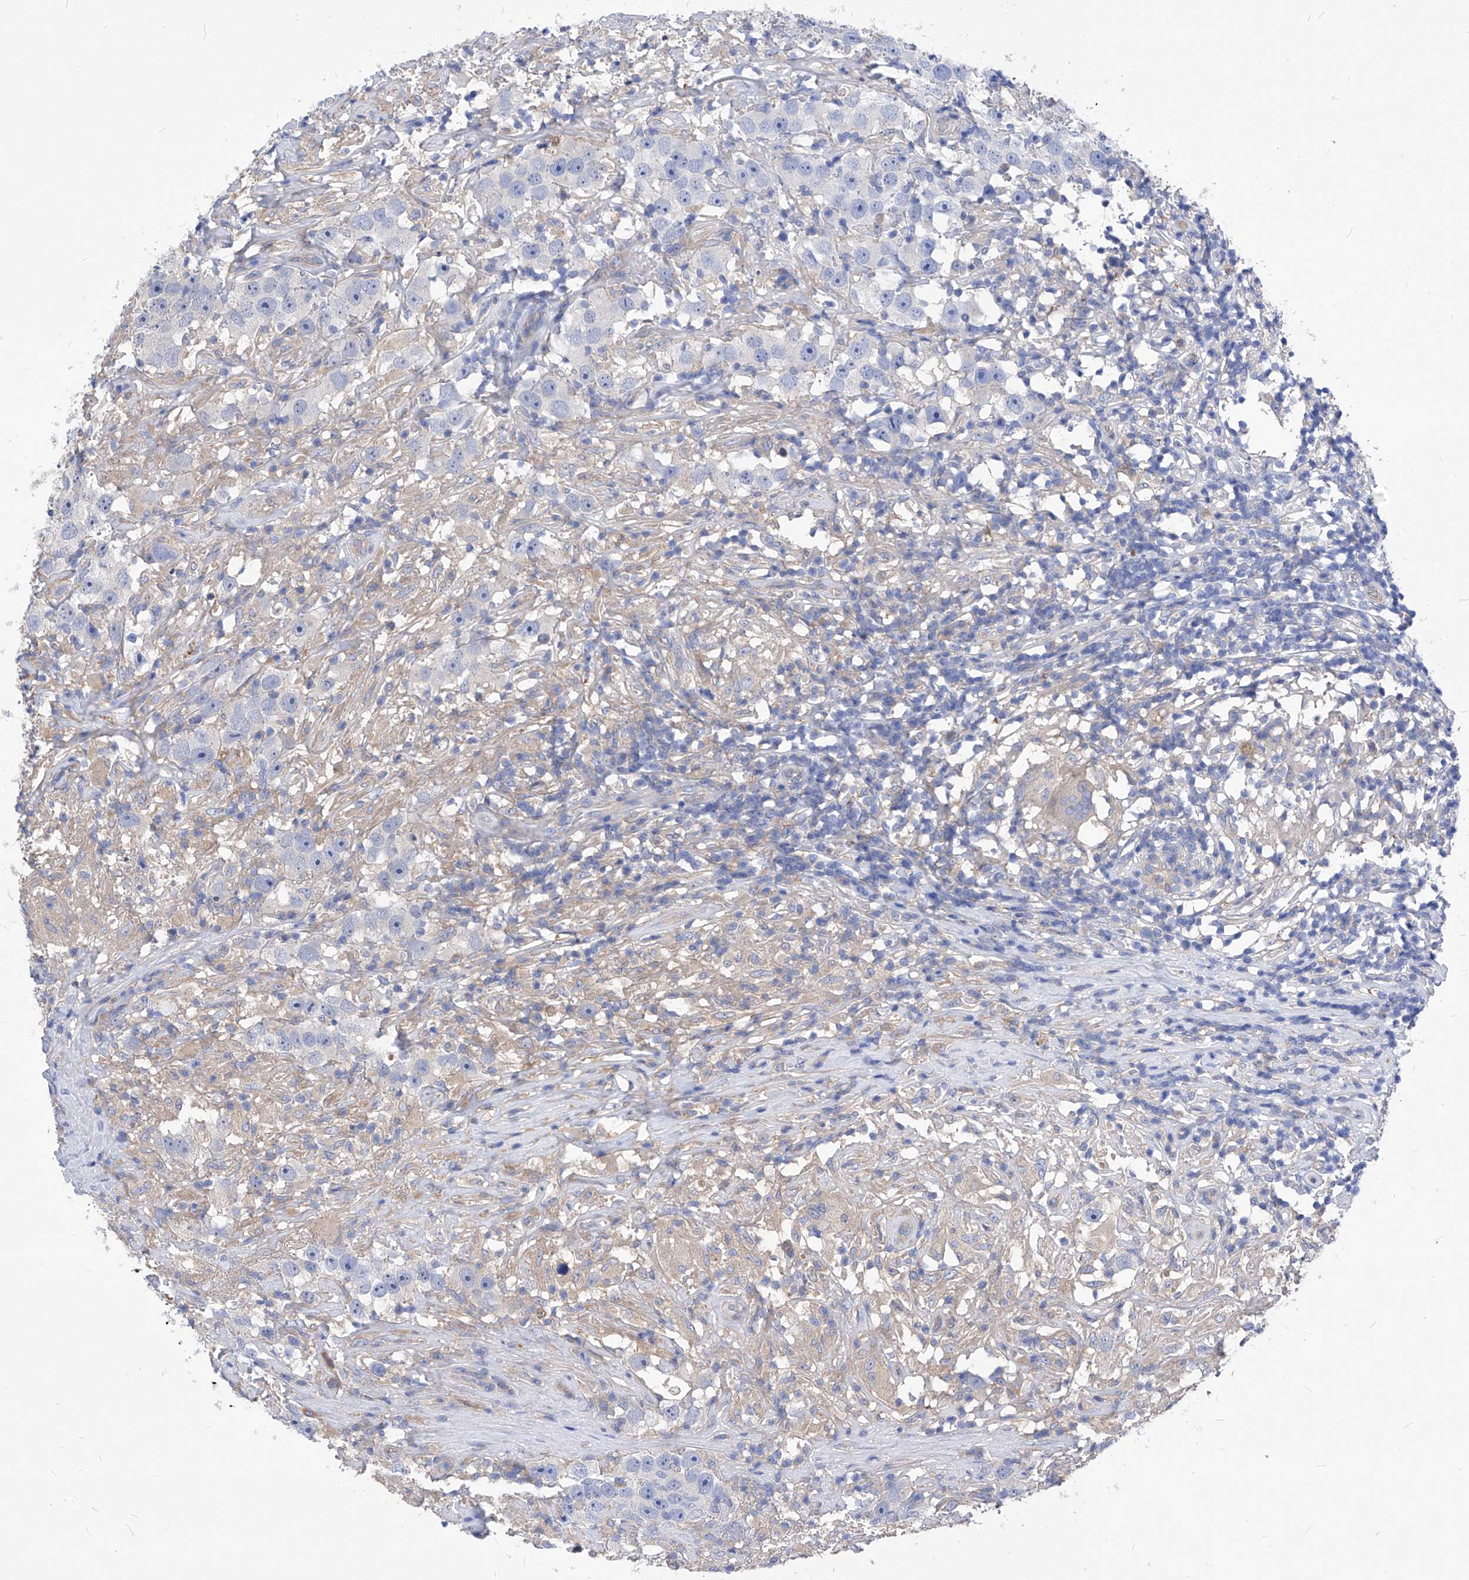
{"staining": {"intensity": "negative", "quantity": "none", "location": "none"}, "tissue": "testis cancer", "cell_type": "Tumor cells", "image_type": "cancer", "snomed": [{"axis": "morphology", "description": "Seminoma, NOS"}, {"axis": "topography", "description": "Testis"}], "caption": "This image is of seminoma (testis) stained with immunohistochemistry to label a protein in brown with the nuclei are counter-stained blue. There is no positivity in tumor cells.", "gene": "XPNPEP1", "patient": {"sex": "male", "age": 49}}